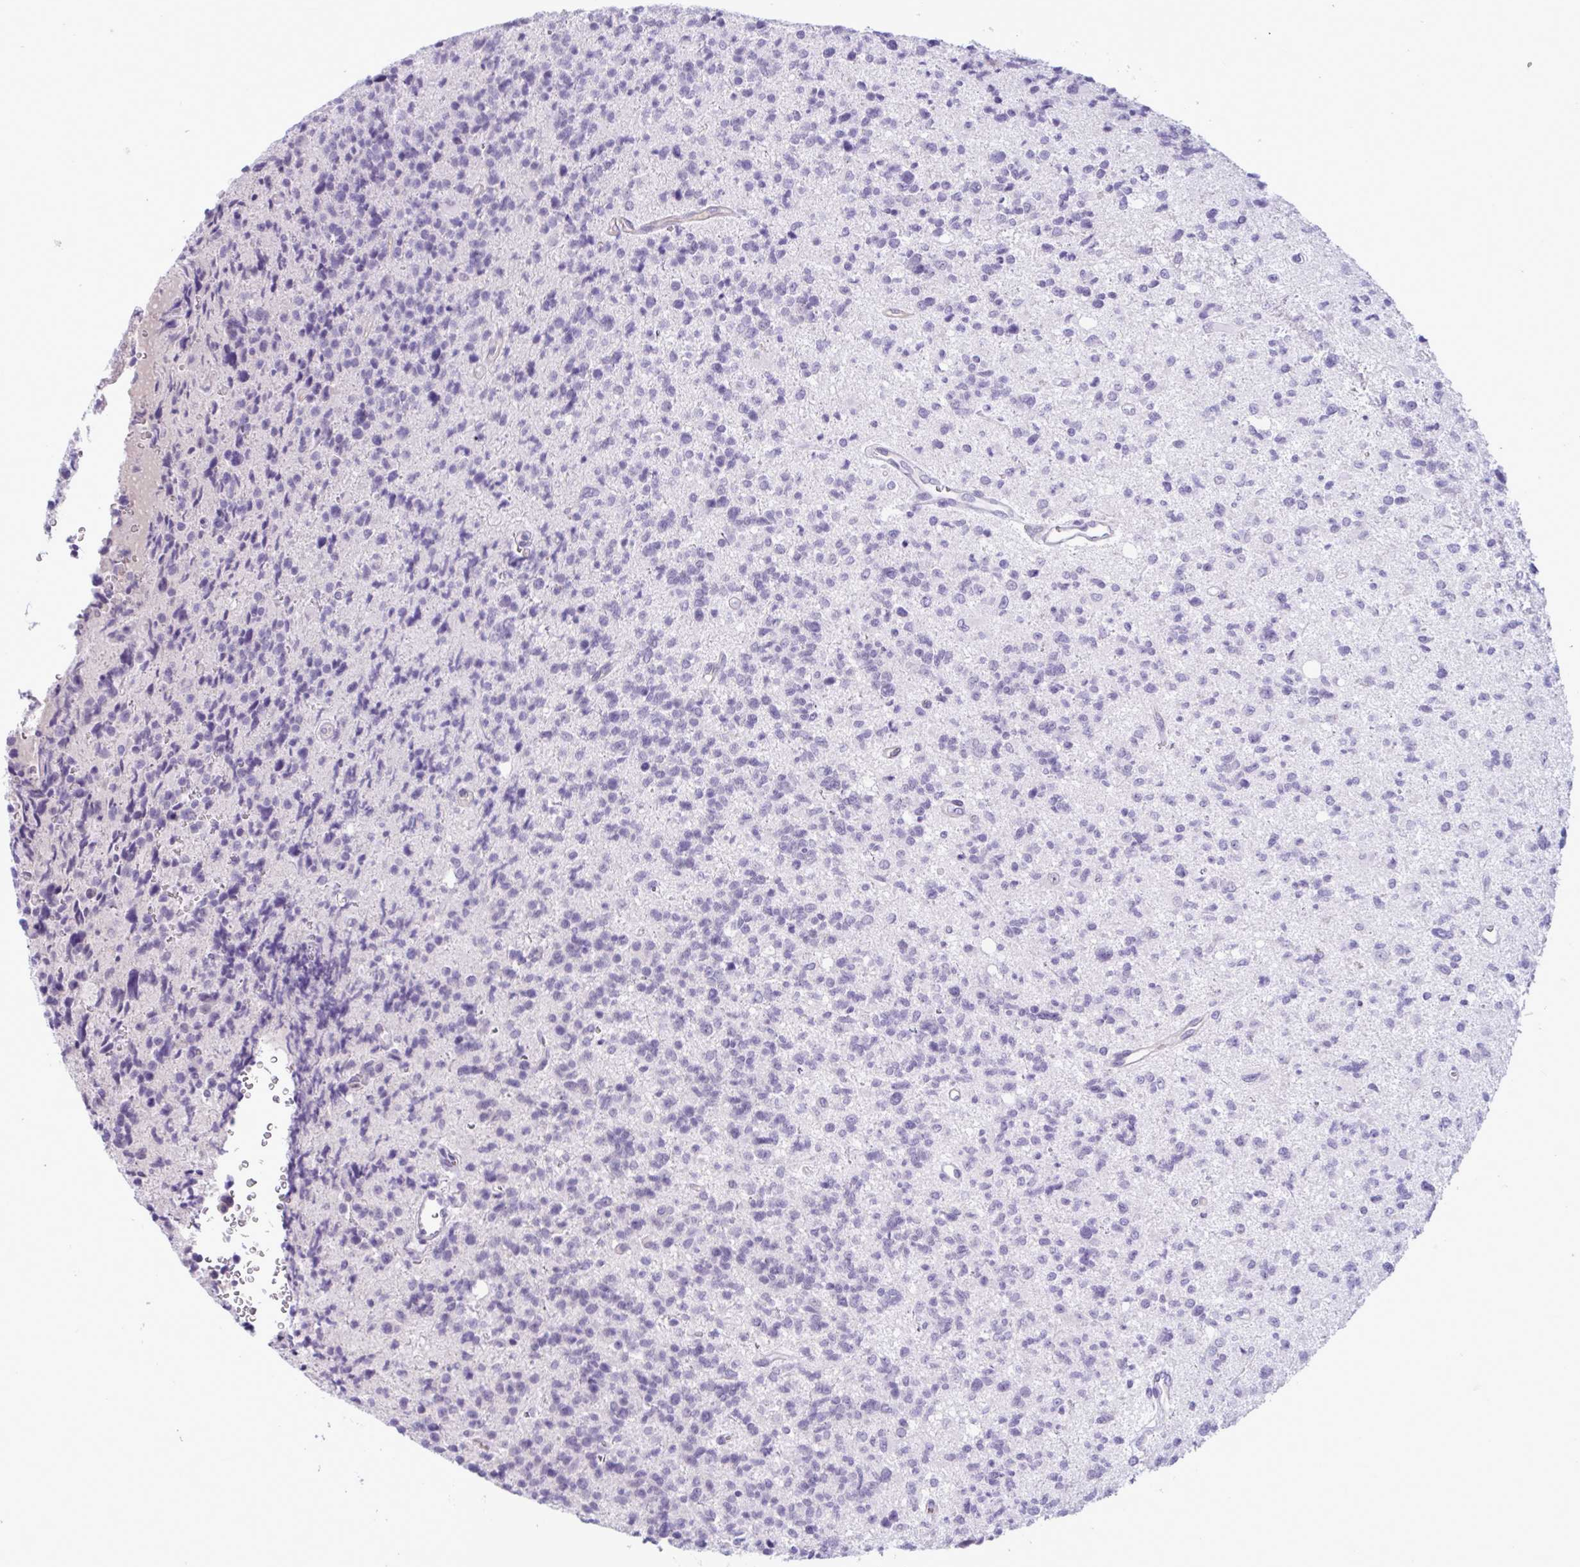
{"staining": {"intensity": "negative", "quantity": "none", "location": "none"}, "tissue": "glioma", "cell_type": "Tumor cells", "image_type": "cancer", "snomed": [{"axis": "morphology", "description": "Glioma, malignant, High grade"}, {"axis": "topography", "description": "Brain"}], "caption": "High power microscopy image of an IHC image of glioma, revealing no significant positivity in tumor cells.", "gene": "WNT9B", "patient": {"sex": "male", "age": 29}}